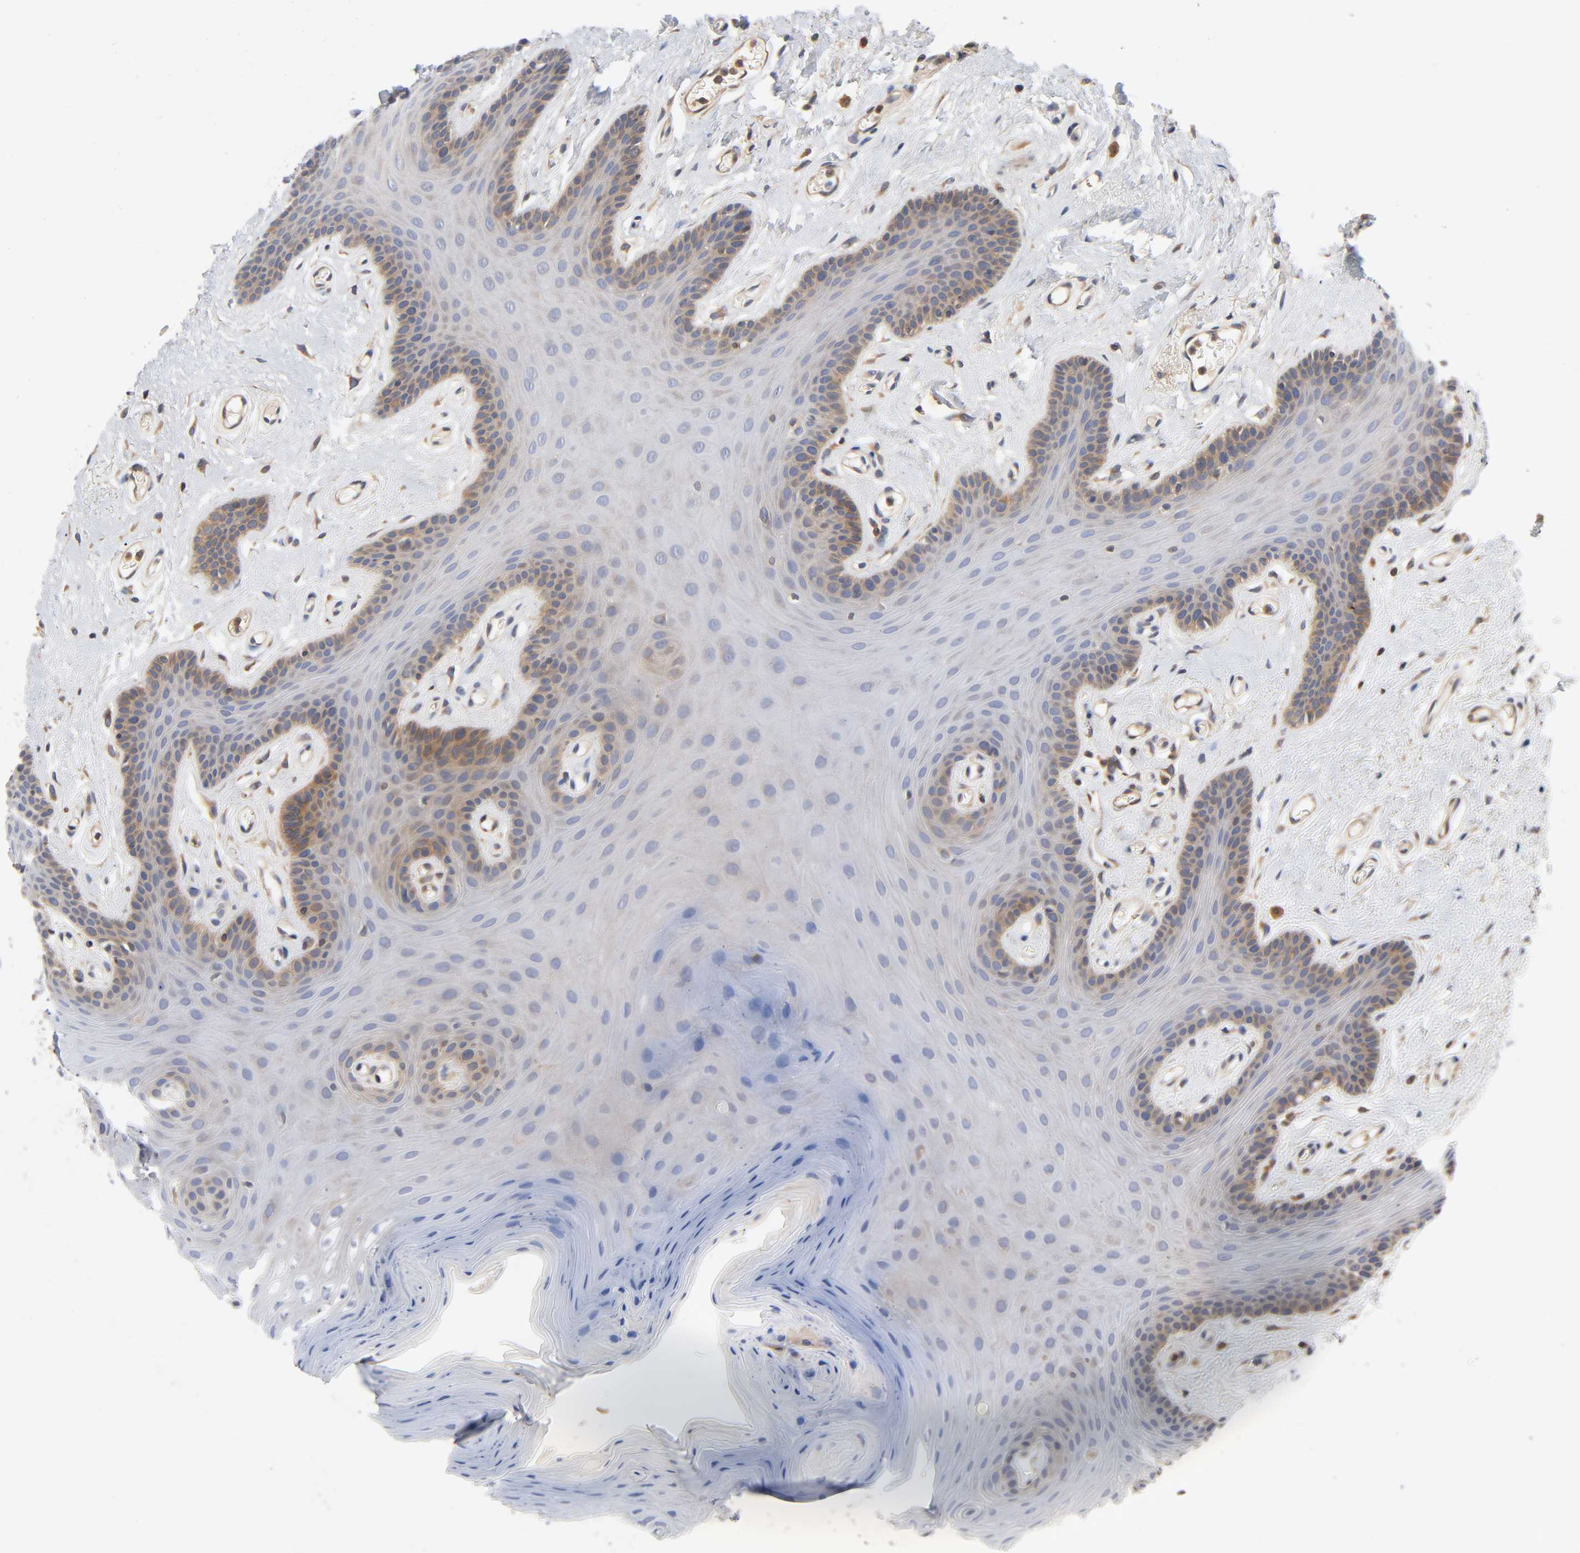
{"staining": {"intensity": "moderate", "quantity": "25%-75%", "location": "cytoplasmic/membranous"}, "tissue": "oral mucosa", "cell_type": "Squamous epithelial cells", "image_type": "normal", "snomed": [{"axis": "morphology", "description": "Normal tissue, NOS"}, {"axis": "morphology", "description": "Squamous cell carcinoma, NOS"}, {"axis": "topography", "description": "Skeletal muscle"}, {"axis": "topography", "description": "Oral tissue"}, {"axis": "topography", "description": "Head-Neck"}], "caption": "High-magnification brightfield microscopy of normal oral mucosa stained with DAB (3,3'-diaminobenzidine) (brown) and counterstained with hematoxylin (blue). squamous epithelial cells exhibit moderate cytoplasmic/membranous positivity is identified in approximately25%-75% of cells.", "gene": "PRKAB1", "patient": {"sex": "male", "age": 71}}